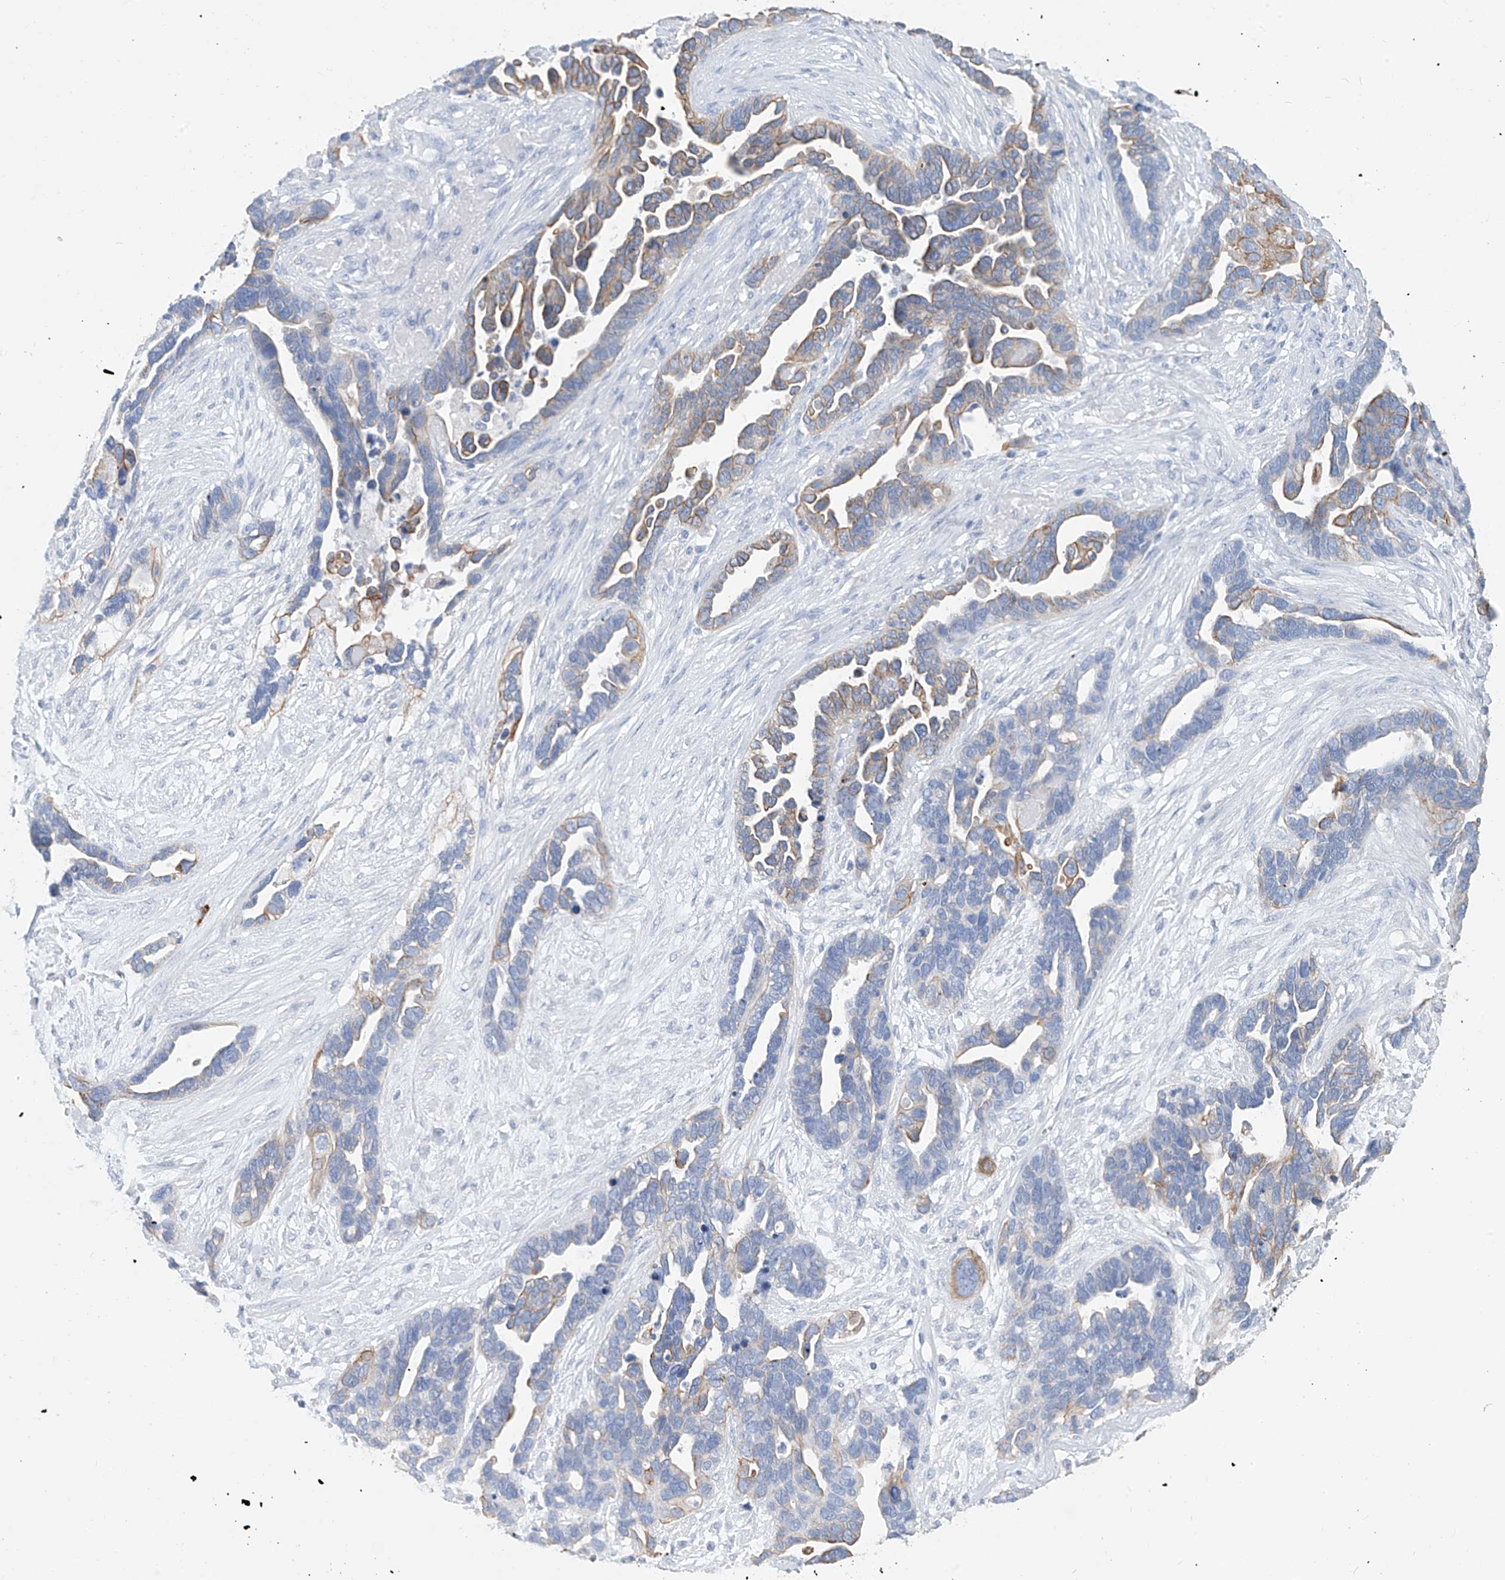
{"staining": {"intensity": "moderate", "quantity": "25%-75%", "location": "cytoplasmic/membranous"}, "tissue": "ovarian cancer", "cell_type": "Tumor cells", "image_type": "cancer", "snomed": [{"axis": "morphology", "description": "Cystadenocarcinoma, serous, NOS"}, {"axis": "topography", "description": "Ovary"}], "caption": "Human ovarian cancer (serous cystadenocarcinoma) stained with a brown dye exhibits moderate cytoplasmic/membranous positive positivity in approximately 25%-75% of tumor cells.", "gene": "PAFAH1B3", "patient": {"sex": "female", "age": 54}}